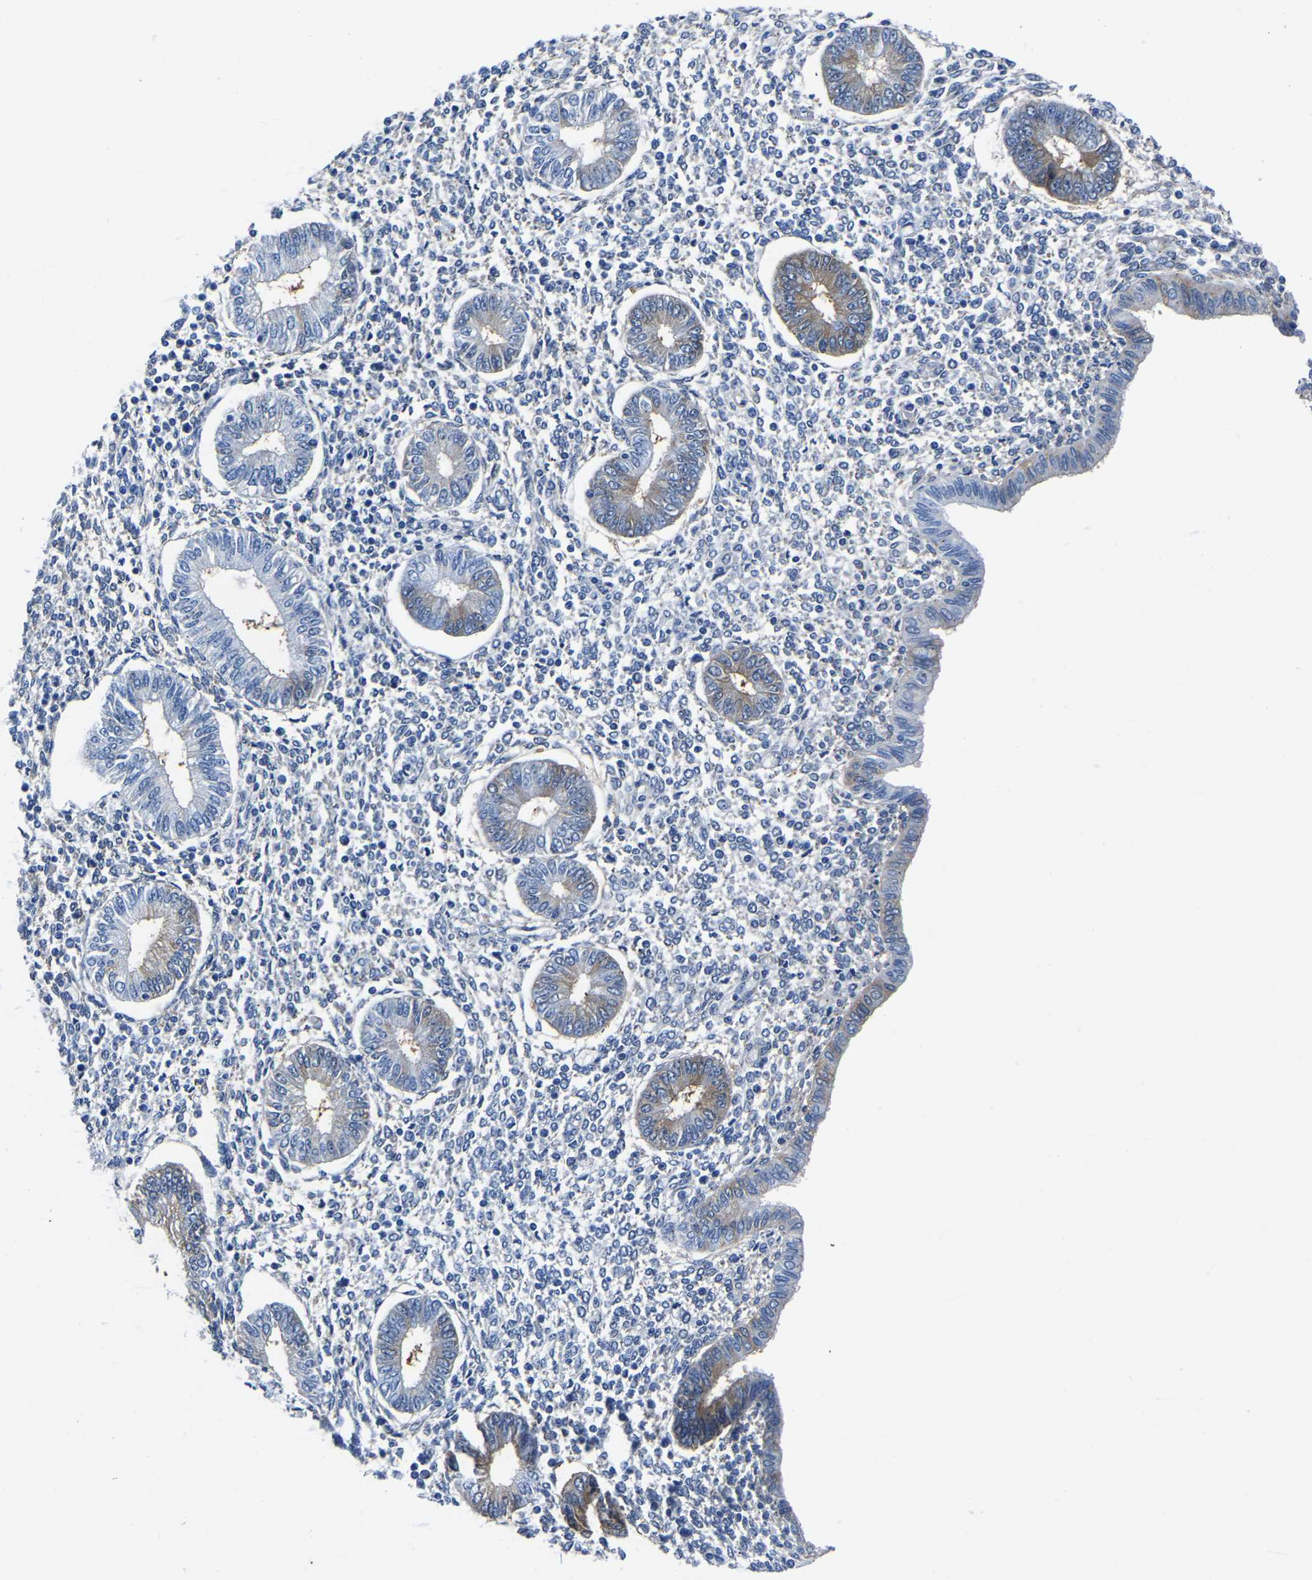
{"staining": {"intensity": "negative", "quantity": "none", "location": "none"}, "tissue": "endometrium", "cell_type": "Cells in endometrial stroma", "image_type": "normal", "snomed": [{"axis": "morphology", "description": "Normal tissue, NOS"}, {"axis": "topography", "description": "Endometrium"}], "caption": "This photomicrograph is of normal endometrium stained with immunohistochemistry to label a protein in brown with the nuclei are counter-stained blue. There is no positivity in cells in endometrial stroma.", "gene": "TFG", "patient": {"sex": "female", "age": 50}}